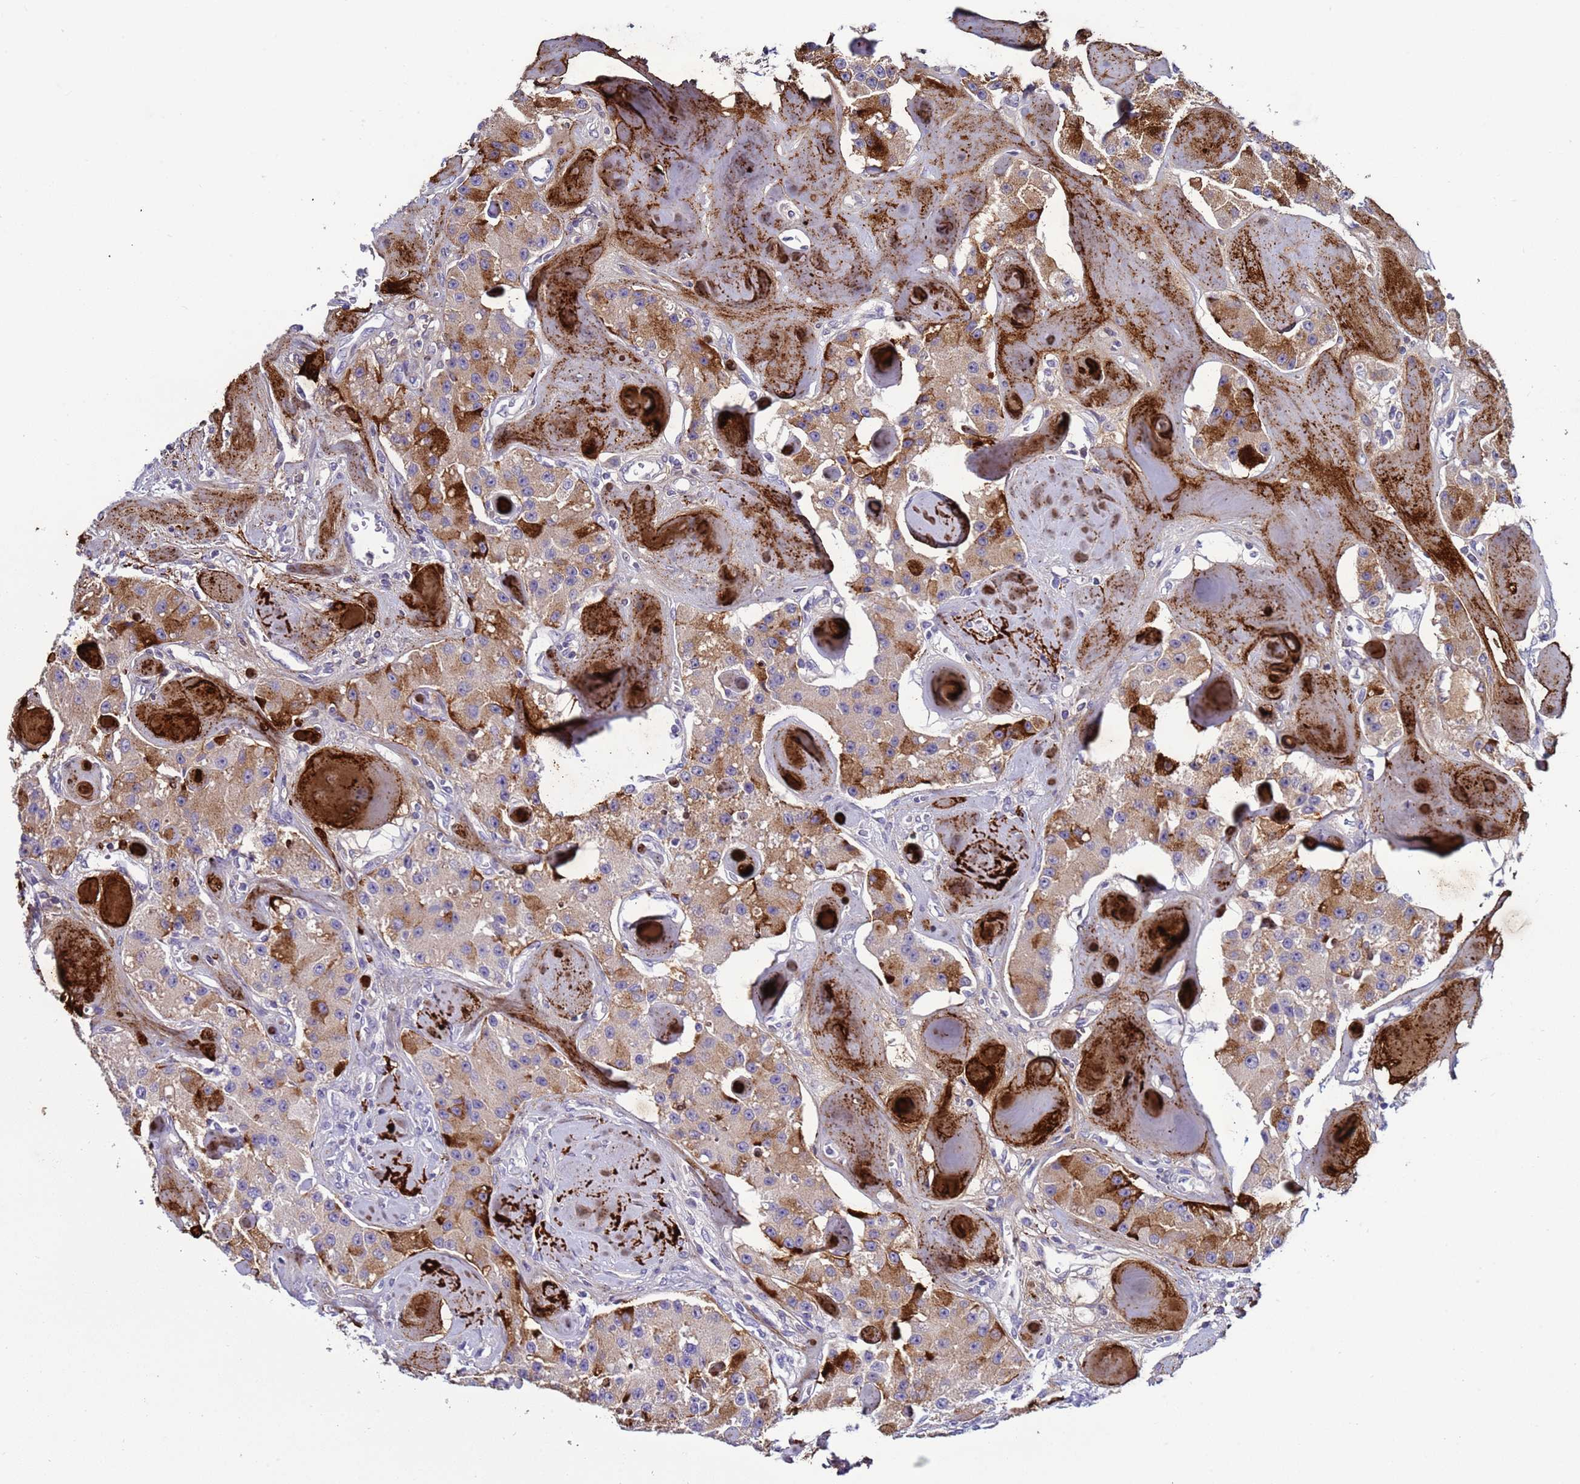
{"staining": {"intensity": "moderate", "quantity": "25%-75%", "location": "cytoplasmic/membranous"}, "tissue": "carcinoid", "cell_type": "Tumor cells", "image_type": "cancer", "snomed": [{"axis": "morphology", "description": "Carcinoid, malignant, NOS"}, {"axis": "topography", "description": "Pancreas"}], "caption": "Immunohistochemistry photomicrograph of human malignant carcinoid stained for a protein (brown), which exhibits medium levels of moderate cytoplasmic/membranous positivity in approximately 25%-75% of tumor cells.", "gene": "TRIM51", "patient": {"sex": "male", "age": 41}}